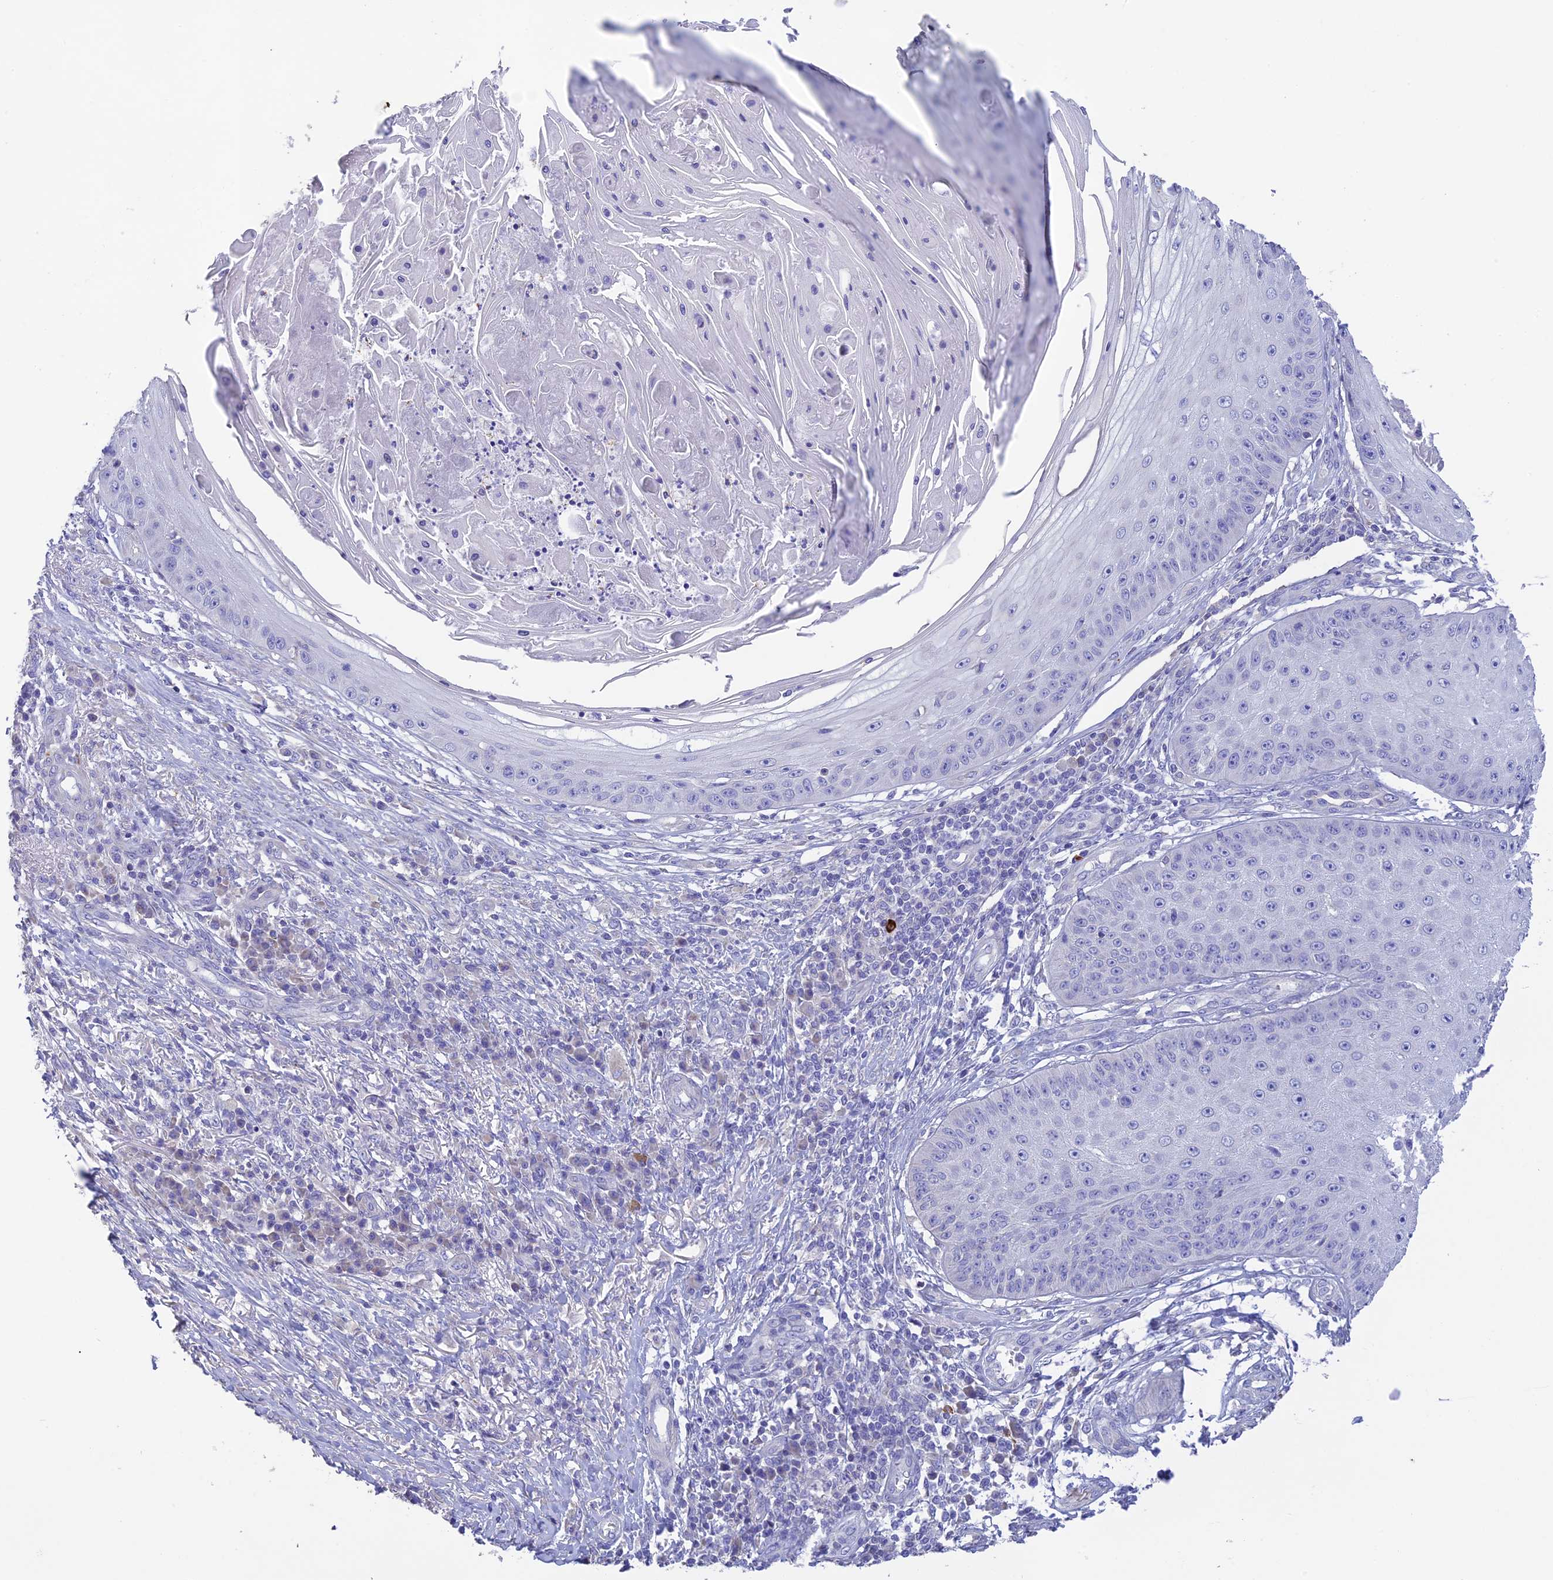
{"staining": {"intensity": "negative", "quantity": "none", "location": "none"}, "tissue": "skin cancer", "cell_type": "Tumor cells", "image_type": "cancer", "snomed": [{"axis": "morphology", "description": "Squamous cell carcinoma, NOS"}, {"axis": "topography", "description": "Skin"}], "caption": "High power microscopy histopathology image of an immunohistochemistry (IHC) image of skin cancer, revealing no significant positivity in tumor cells.", "gene": "HSD17B2", "patient": {"sex": "male", "age": 70}}